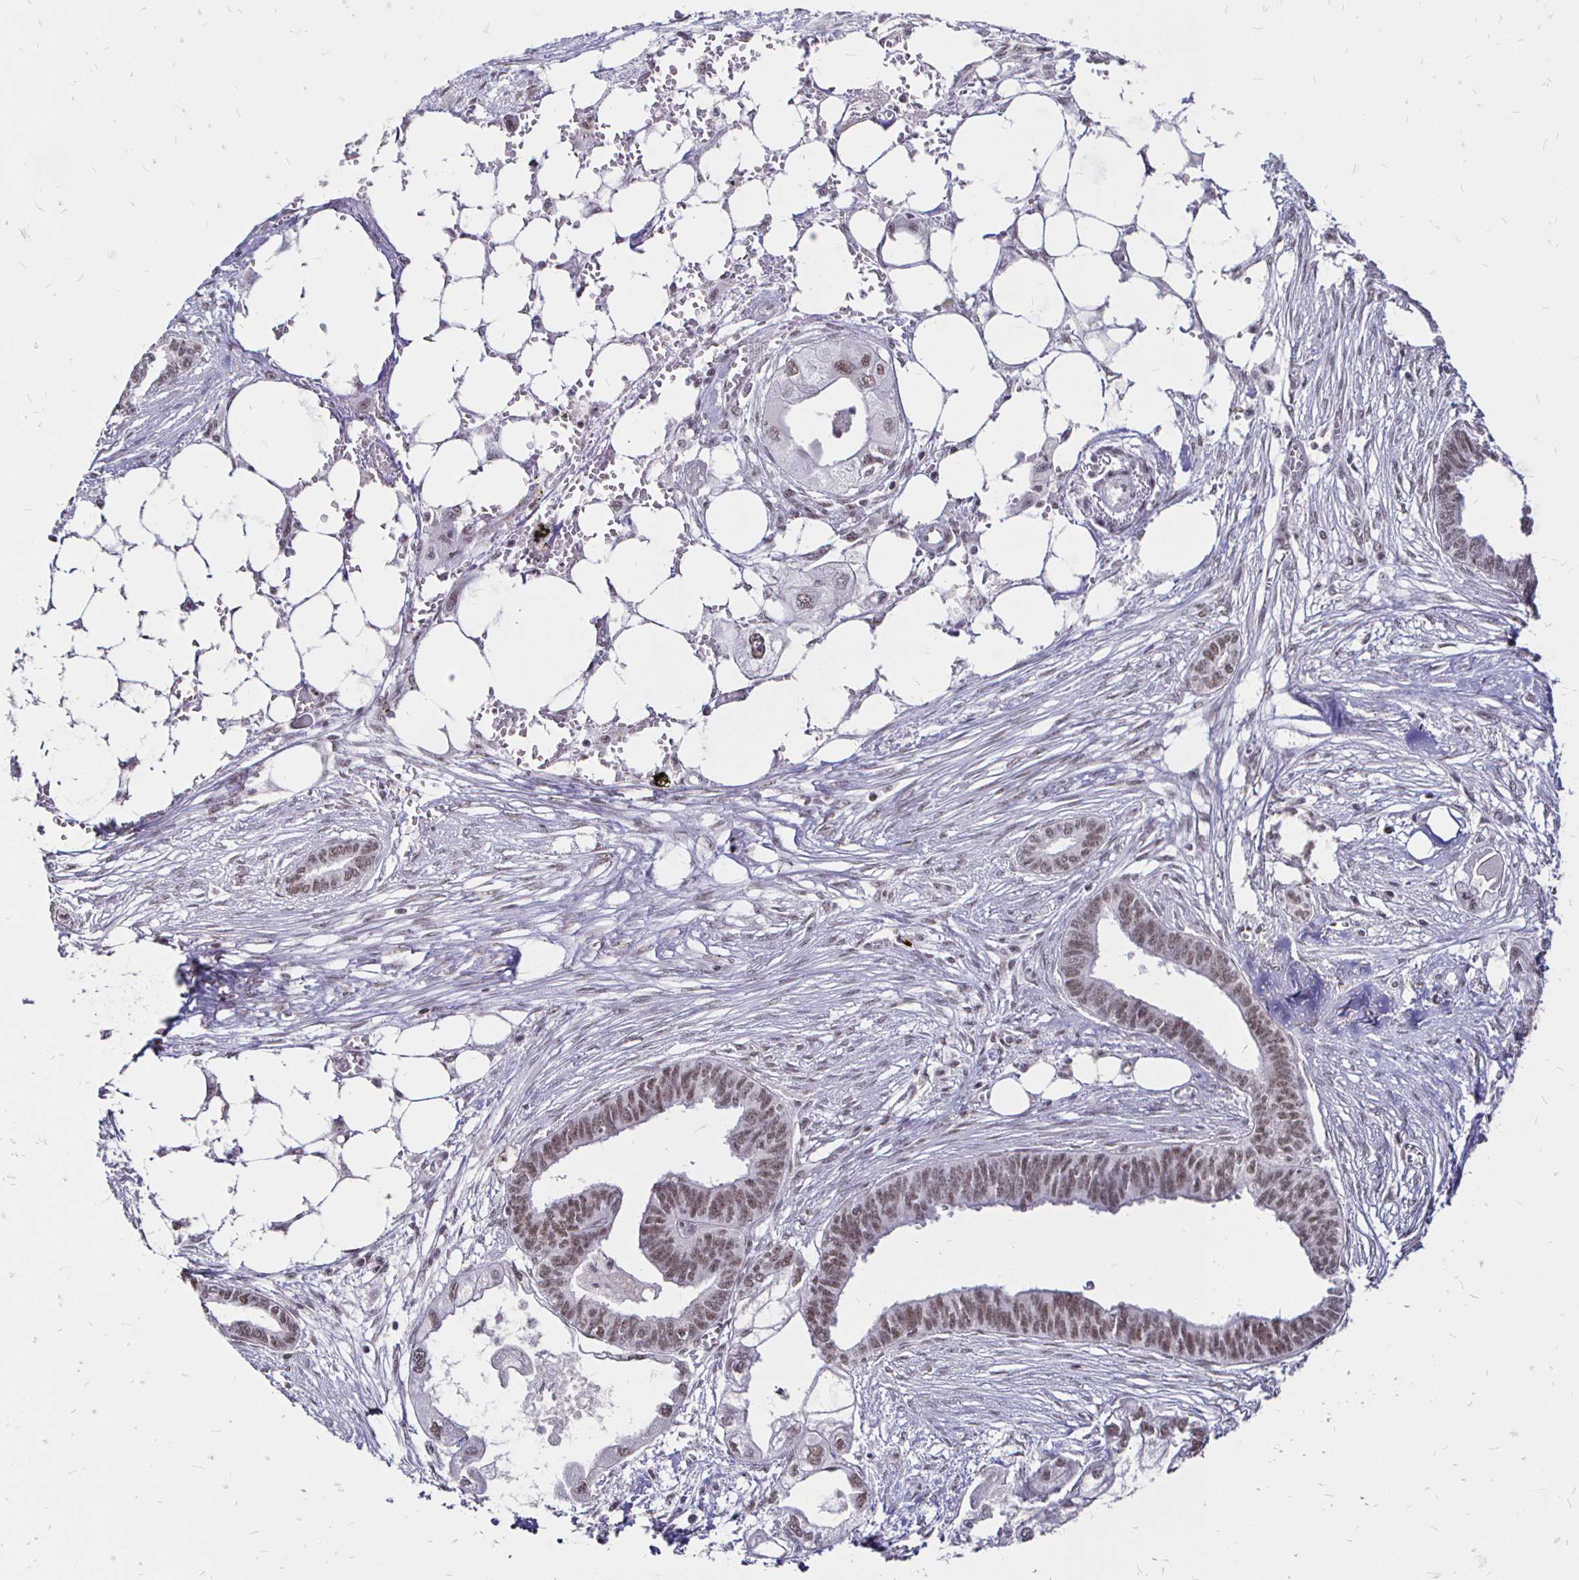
{"staining": {"intensity": "moderate", "quantity": ">75%", "location": "nuclear"}, "tissue": "endometrial cancer", "cell_type": "Tumor cells", "image_type": "cancer", "snomed": [{"axis": "morphology", "description": "Adenocarcinoma, NOS"}, {"axis": "morphology", "description": "Adenocarcinoma, metastatic, NOS"}, {"axis": "topography", "description": "Adipose tissue"}, {"axis": "topography", "description": "Endometrium"}], "caption": "Immunohistochemical staining of adenocarcinoma (endometrial) demonstrates medium levels of moderate nuclear protein staining in approximately >75% of tumor cells.", "gene": "SIN3A", "patient": {"sex": "female", "age": 67}}